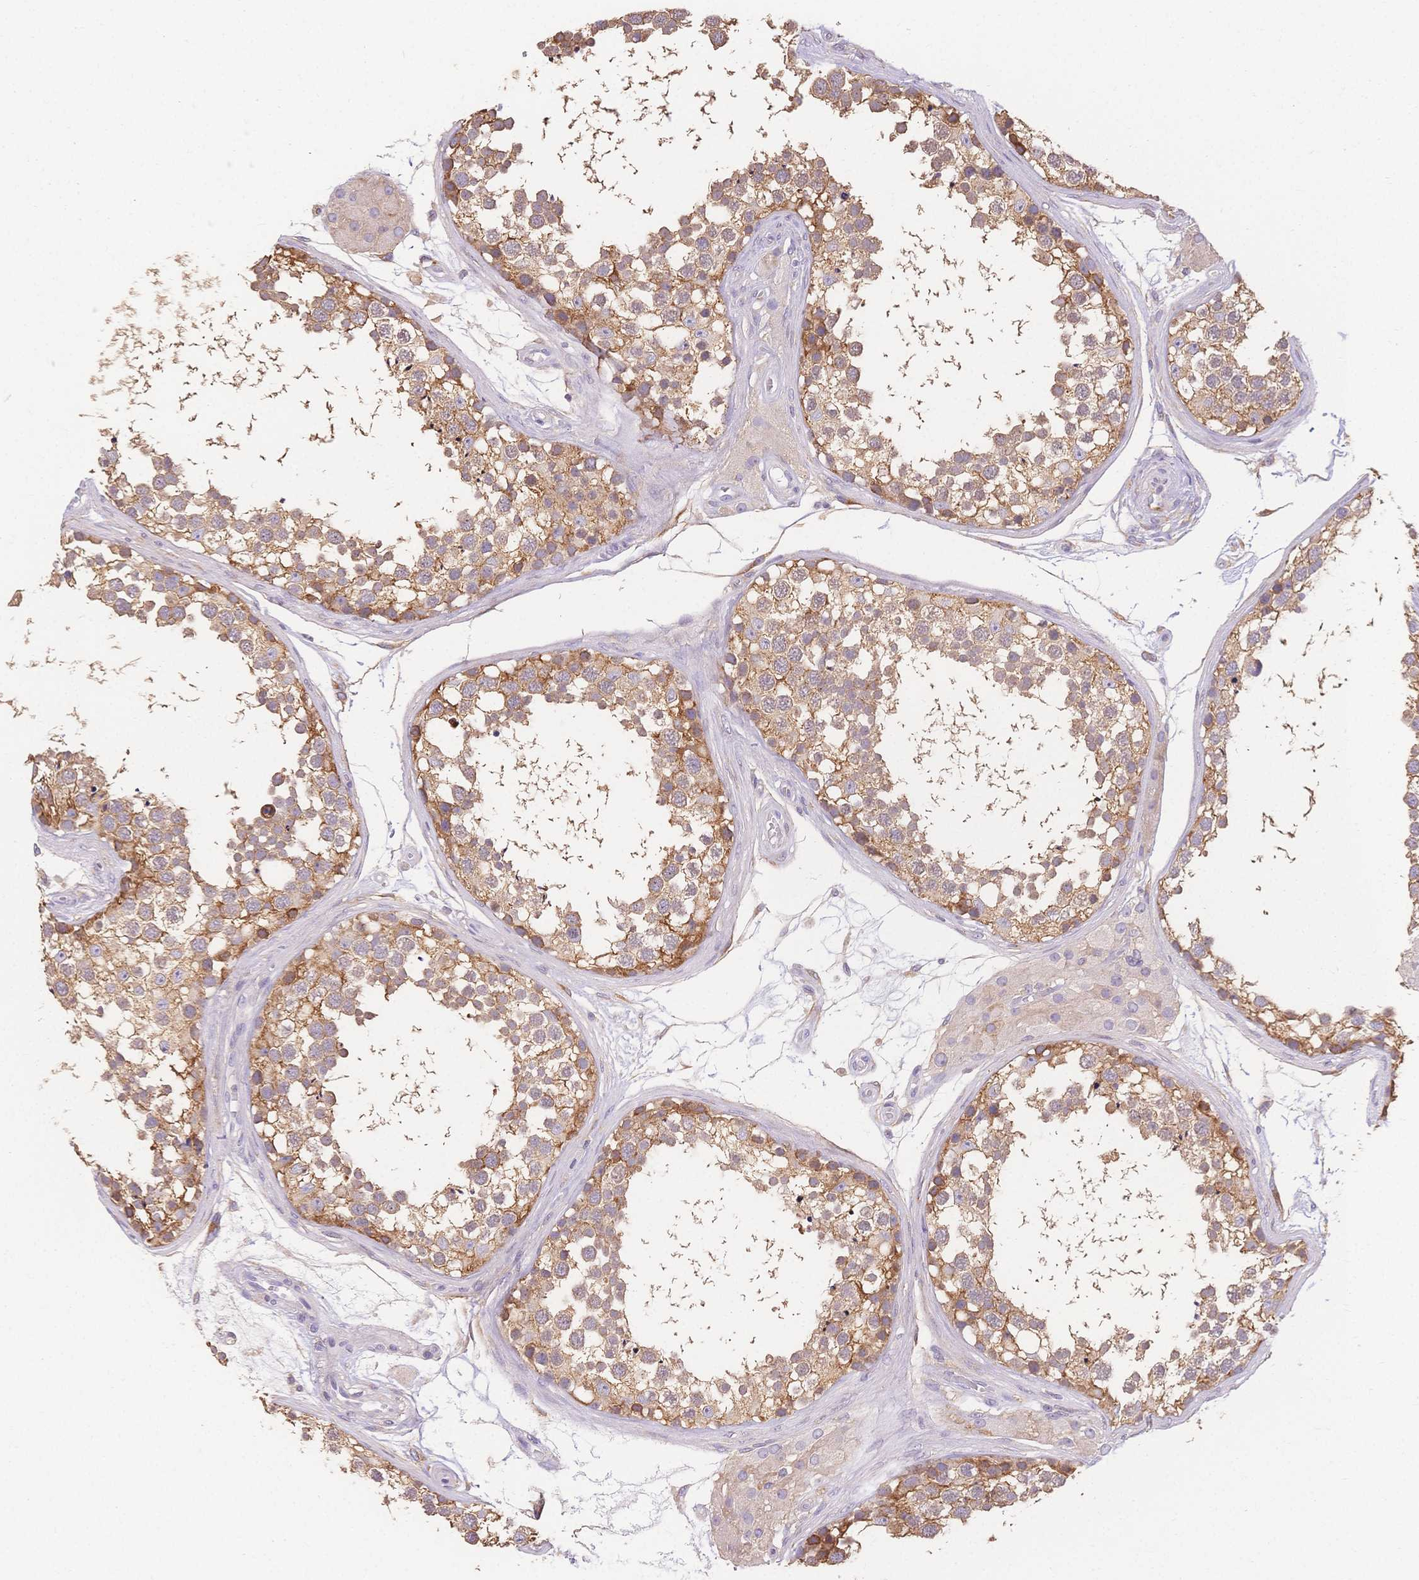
{"staining": {"intensity": "moderate", "quantity": ">75%", "location": "cytoplasmic/membranous"}, "tissue": "testis", "cell_type": "Cells in seminiferous ducts", "image_type": "normal", "snomed": [{"axis": "morphology", "description": "Normal tissue, NOS"}, {"axis": "morphology", "description": "Seminoma, NOS"}, {"axis": "topography", "description": "Testis"}], "caption": "Approximately >75% of cells in seminiferous ducts in normal human testis show moderate cytoplasmic/membranous protein expression as visualized by brown immunohistochemical staining.", "gene": "HS3ST5", "patient": {"sex": "male", "age": 65}}